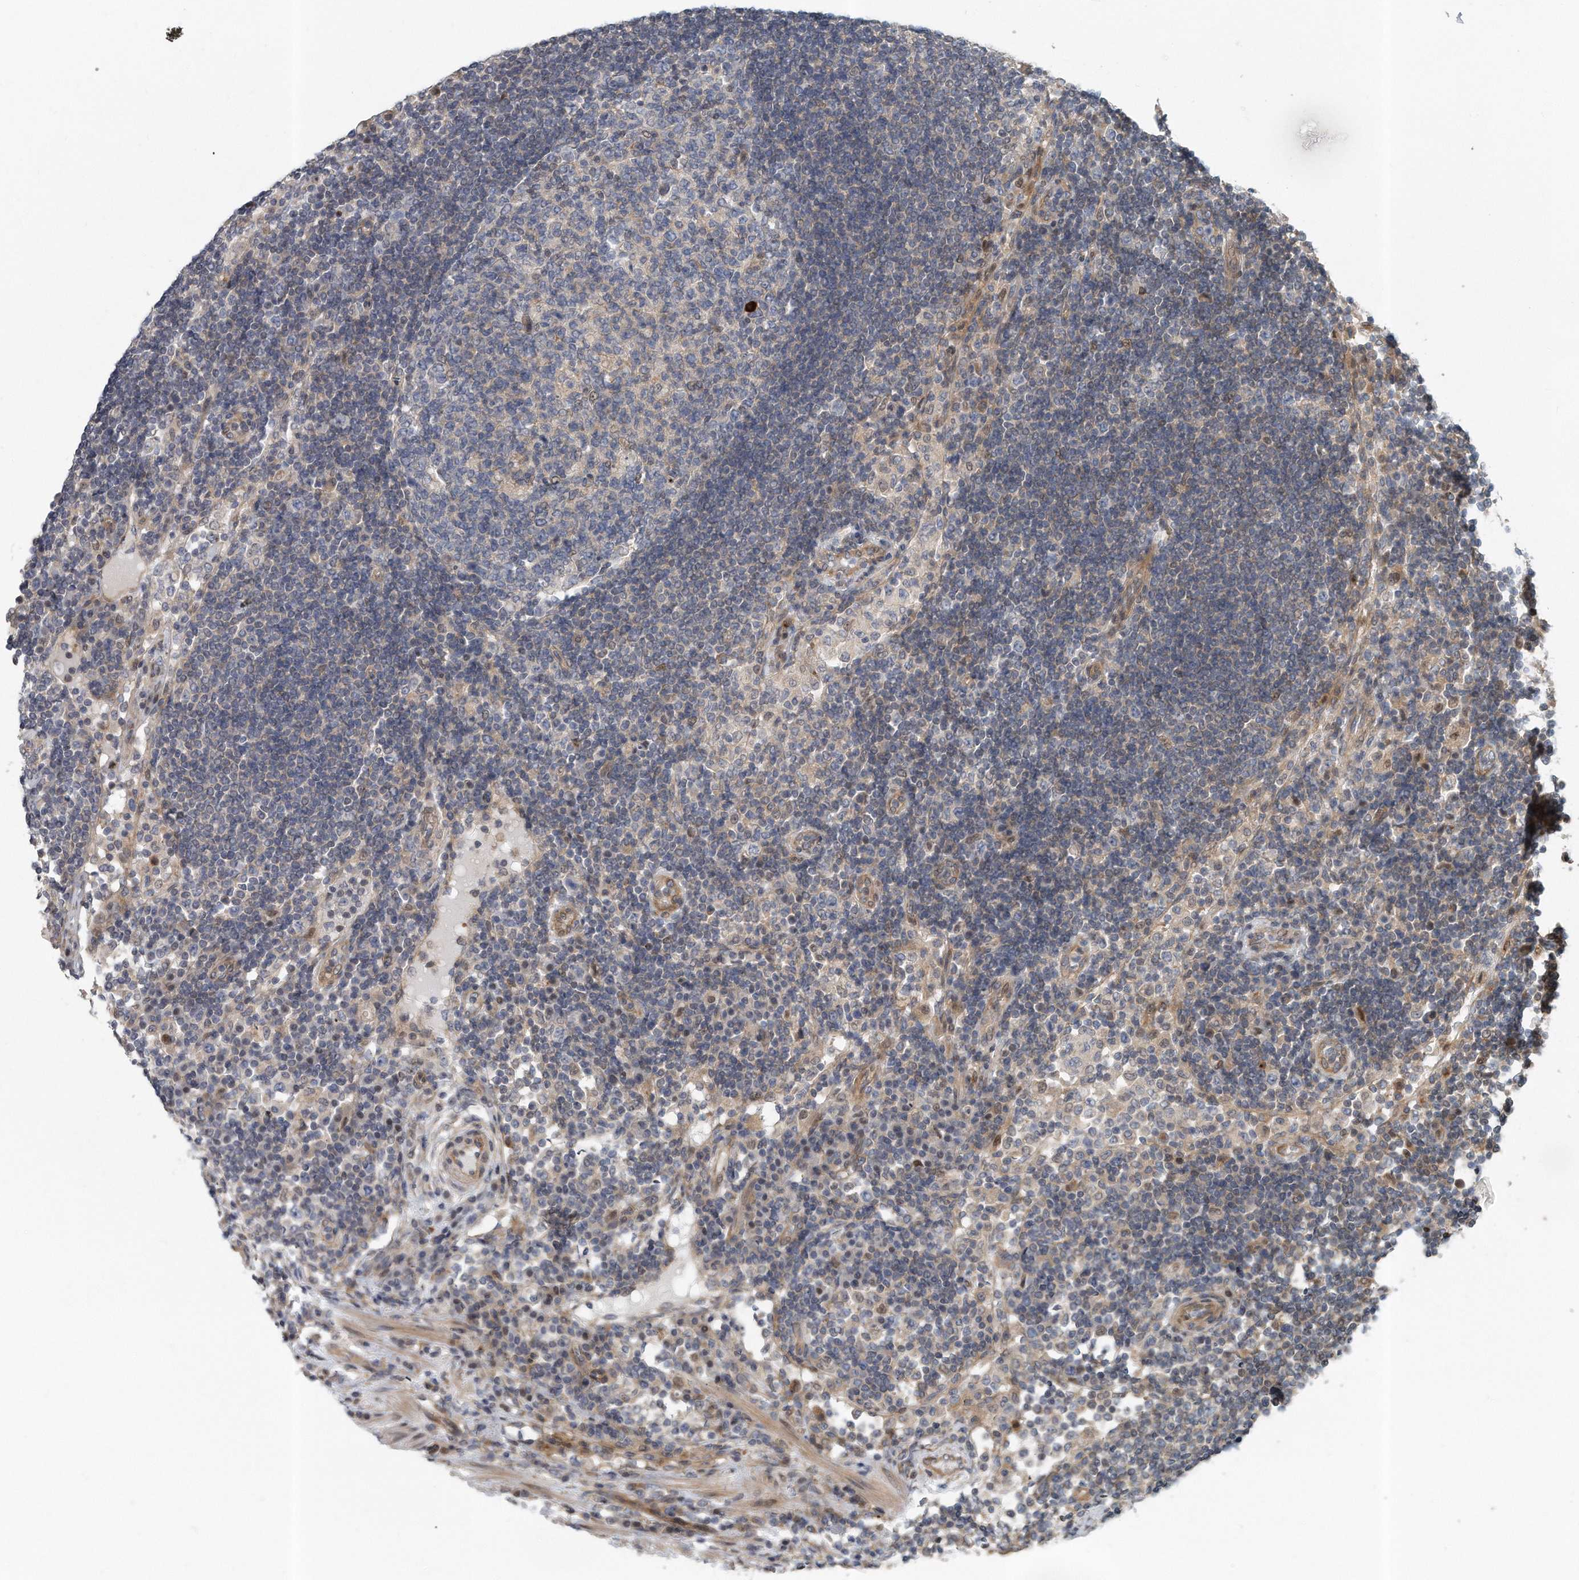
{"staining": {"intensity": "weak", "quantity": "<25%", "location": "cytoplasmic/membranous"}, "tissue": "lymph node", "cell_type": "Germinal center cells", "image_type": "normal", "snomed": [{"axis": "morphology", "description": "Normal tissue, NOS"}, {"axis": "topography", "description": "Lymph node"}], "caption": "An immunohistochemistry (IHC) photomicrograph of unremarkable lymph node is shown. There is no staining in germinal center cells of lymph node.", "gene": "PCDH8", "patient": {"sex": "female", "age": 53}}